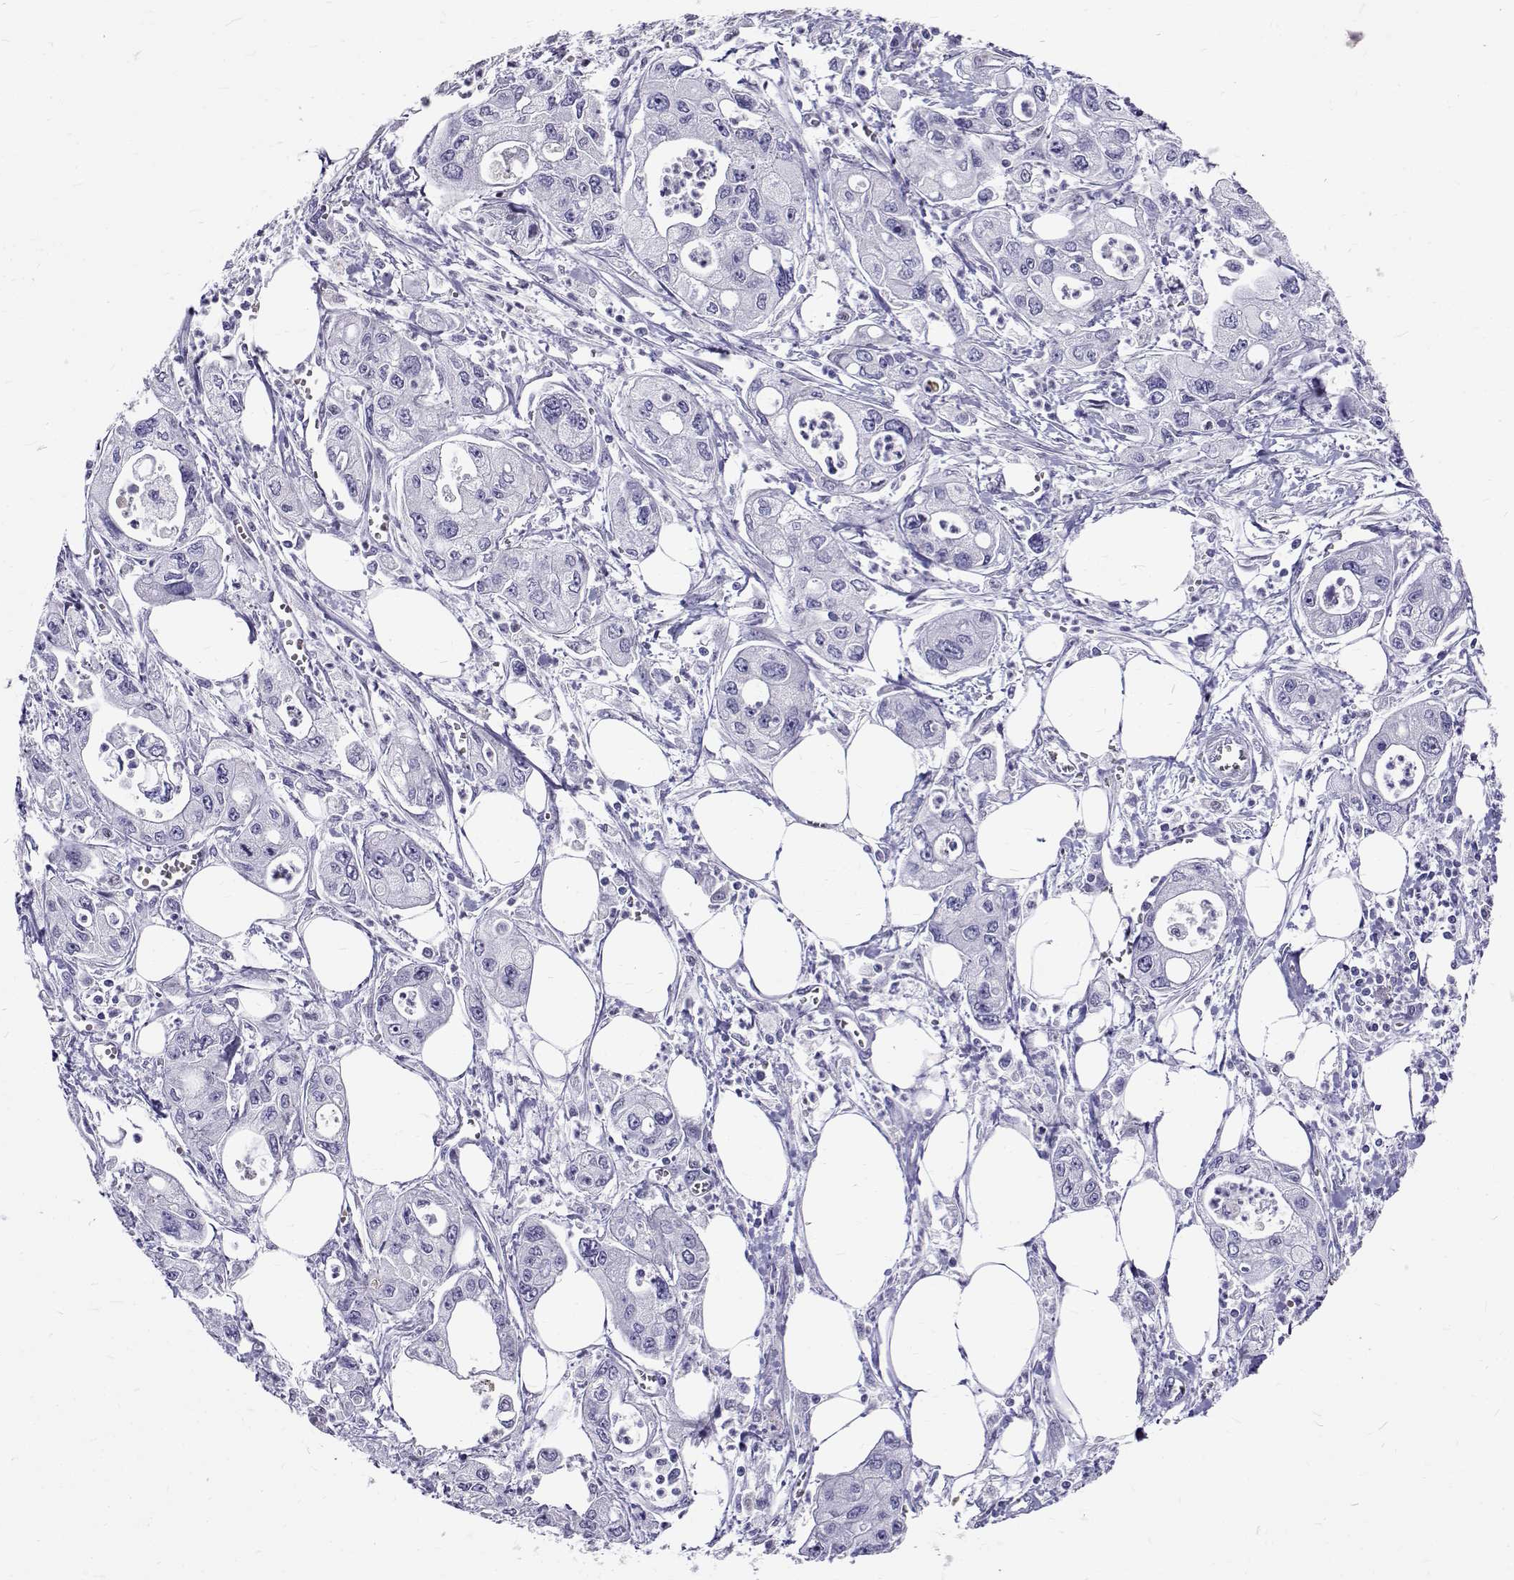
{"staining": {"intensity": "negative", "quantity": "none", "location": "none"}, "tissue": "pancreatic cancer", "cell_type": "Tumor cells", "image_type": "cancer", "snomed": [{"axis": "morphology", "description": "Adenocarcinoma, NOS"}, {"axis": "topography", "description": "Pancreas"}], "caption": "Immunohistochemical staining of pancreatic cancer (adenocarcinoma) demonstrates no significant positivity in tumor cells. (DAB (3,3'-diaminobenzidine) IHC visualized using brightfield microscopy, high magnification).", "gene": "IGSF1", "patient": {"sex": "male", "age": 70}}